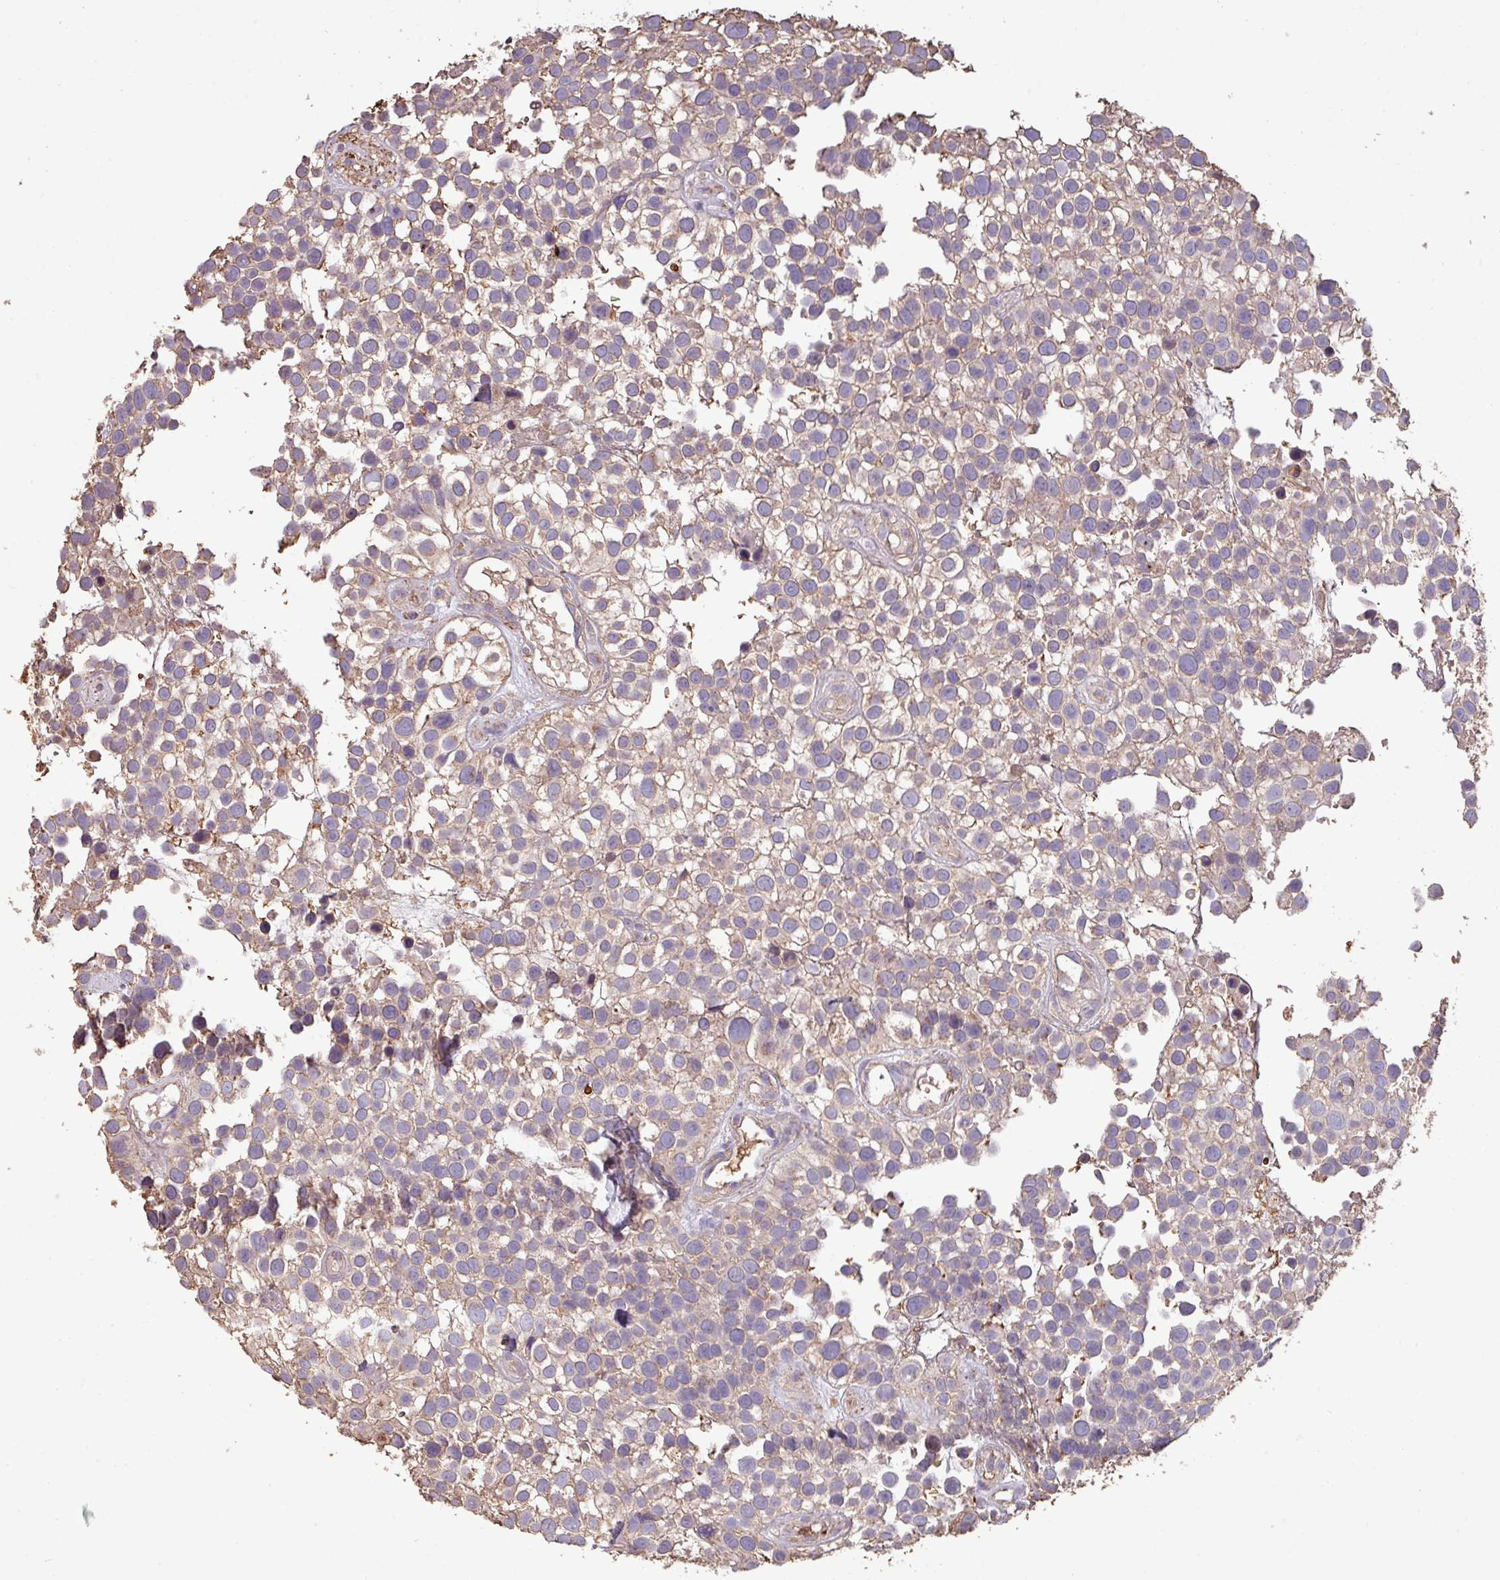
{"staining": {"intensity": "weak", "quantity": "25%-75%", "location": "cytoplasmic/membranous"}, "tissue": "urothelial cancer", "cell_type": "Tumor cells", "image_type": "cancer", "snomed": [{"axis": "morphology", "description": "Urothelial carcinoma, High grade"}, {"axis": "topography", "description": "Urinary bladder"}], "caption": "There is low levels of weak cytoplasmic/membranous positivity in tumor cells of urothelial cancer, as demonstrated by immunohistochemical staining (brown color).", "gene": "CAMK2B", "patient": {"sex": "male", "age": 56}}